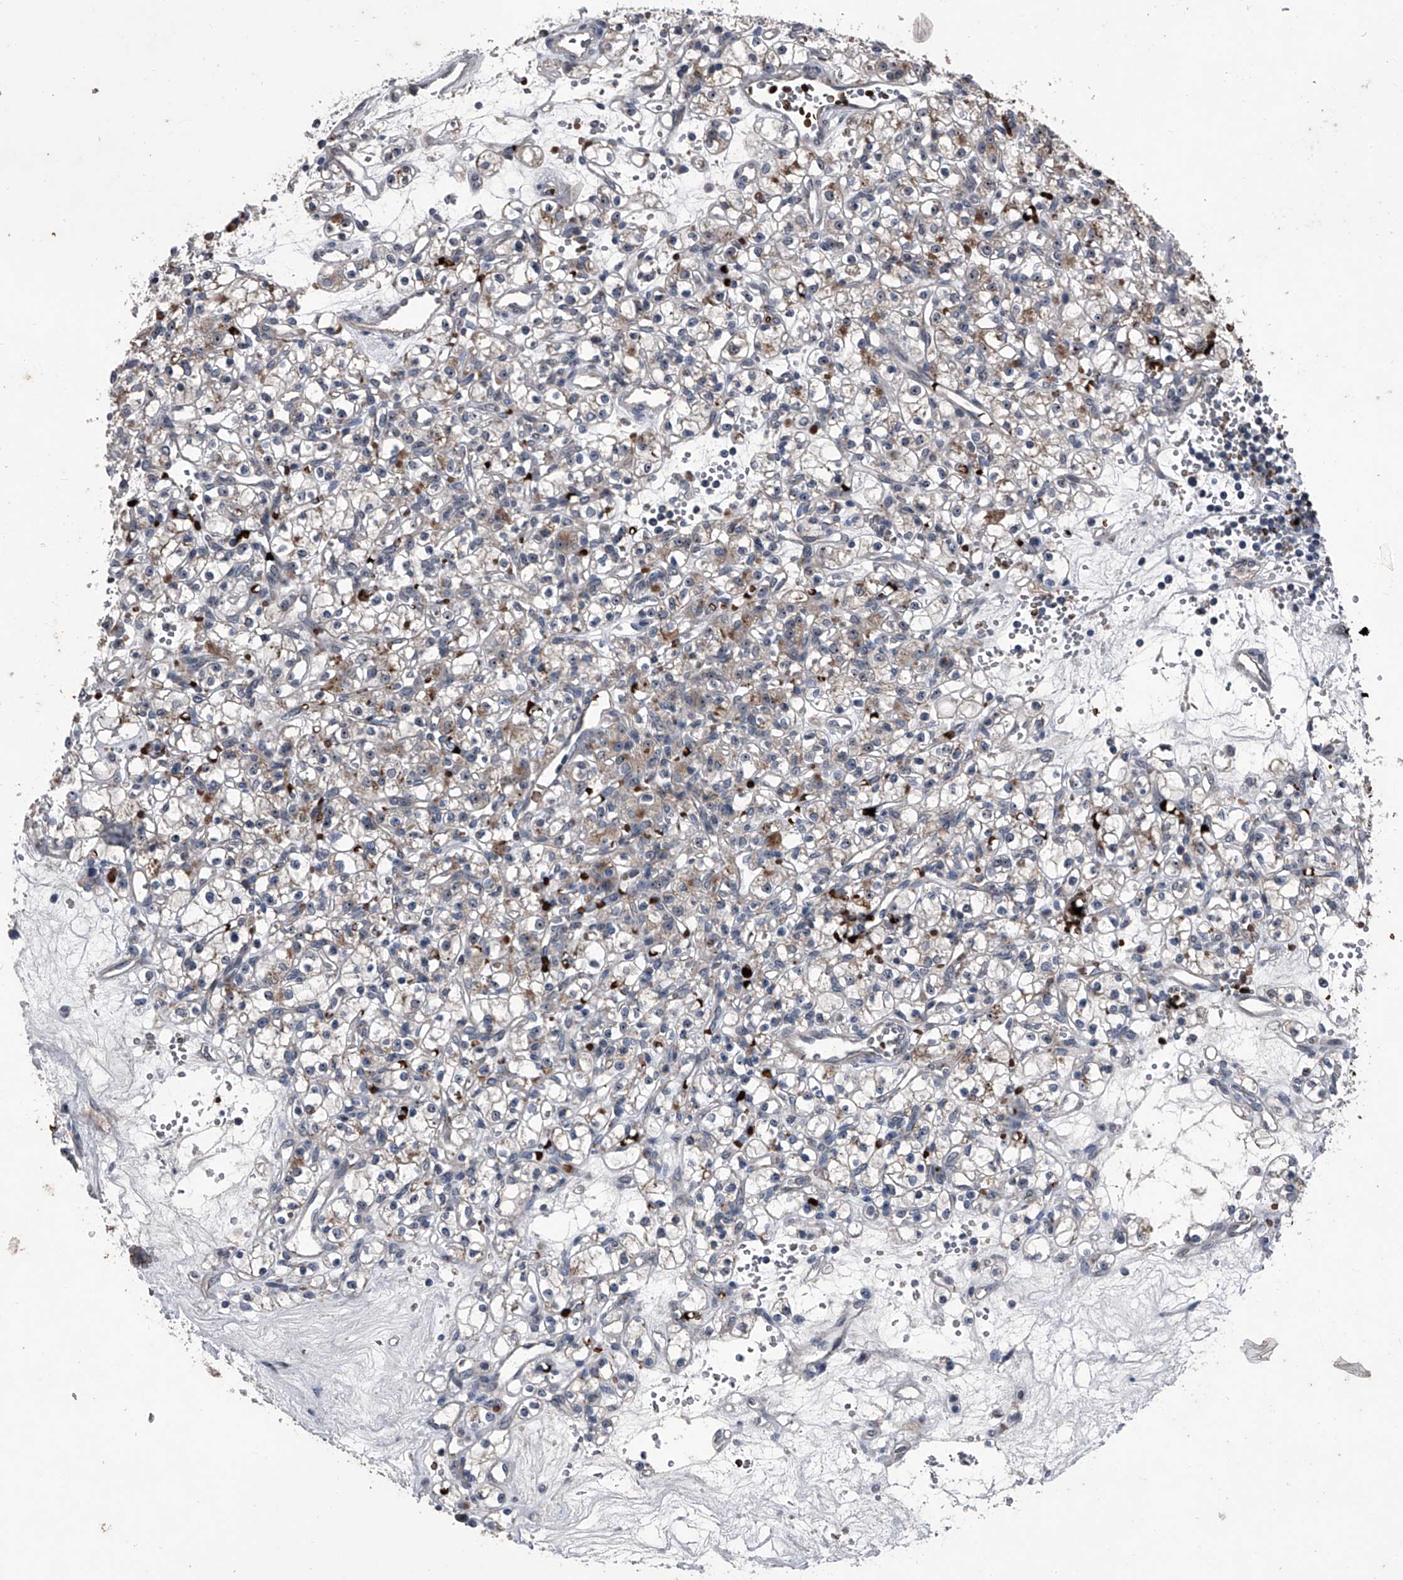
{"staining": {"intensity": "weak", "quantity": "<25%", "location": "cytoplasmic/membranous"}, "tissue": "renal cancer", "cell_type": "Tumor cells", "image_type": "cancer", "snomed": [{"axis": "morphology", "description": "Adenocarcinoma, NOS"}, {"axis": "topography", "description": "Kidney"}], "caption": "Renal adenocarcinoma was stained to show a protein in brown. There is no significant staining in tumor cells.", "gene": "CEP85L", "patient": {"sex": "female", "age": 59}}